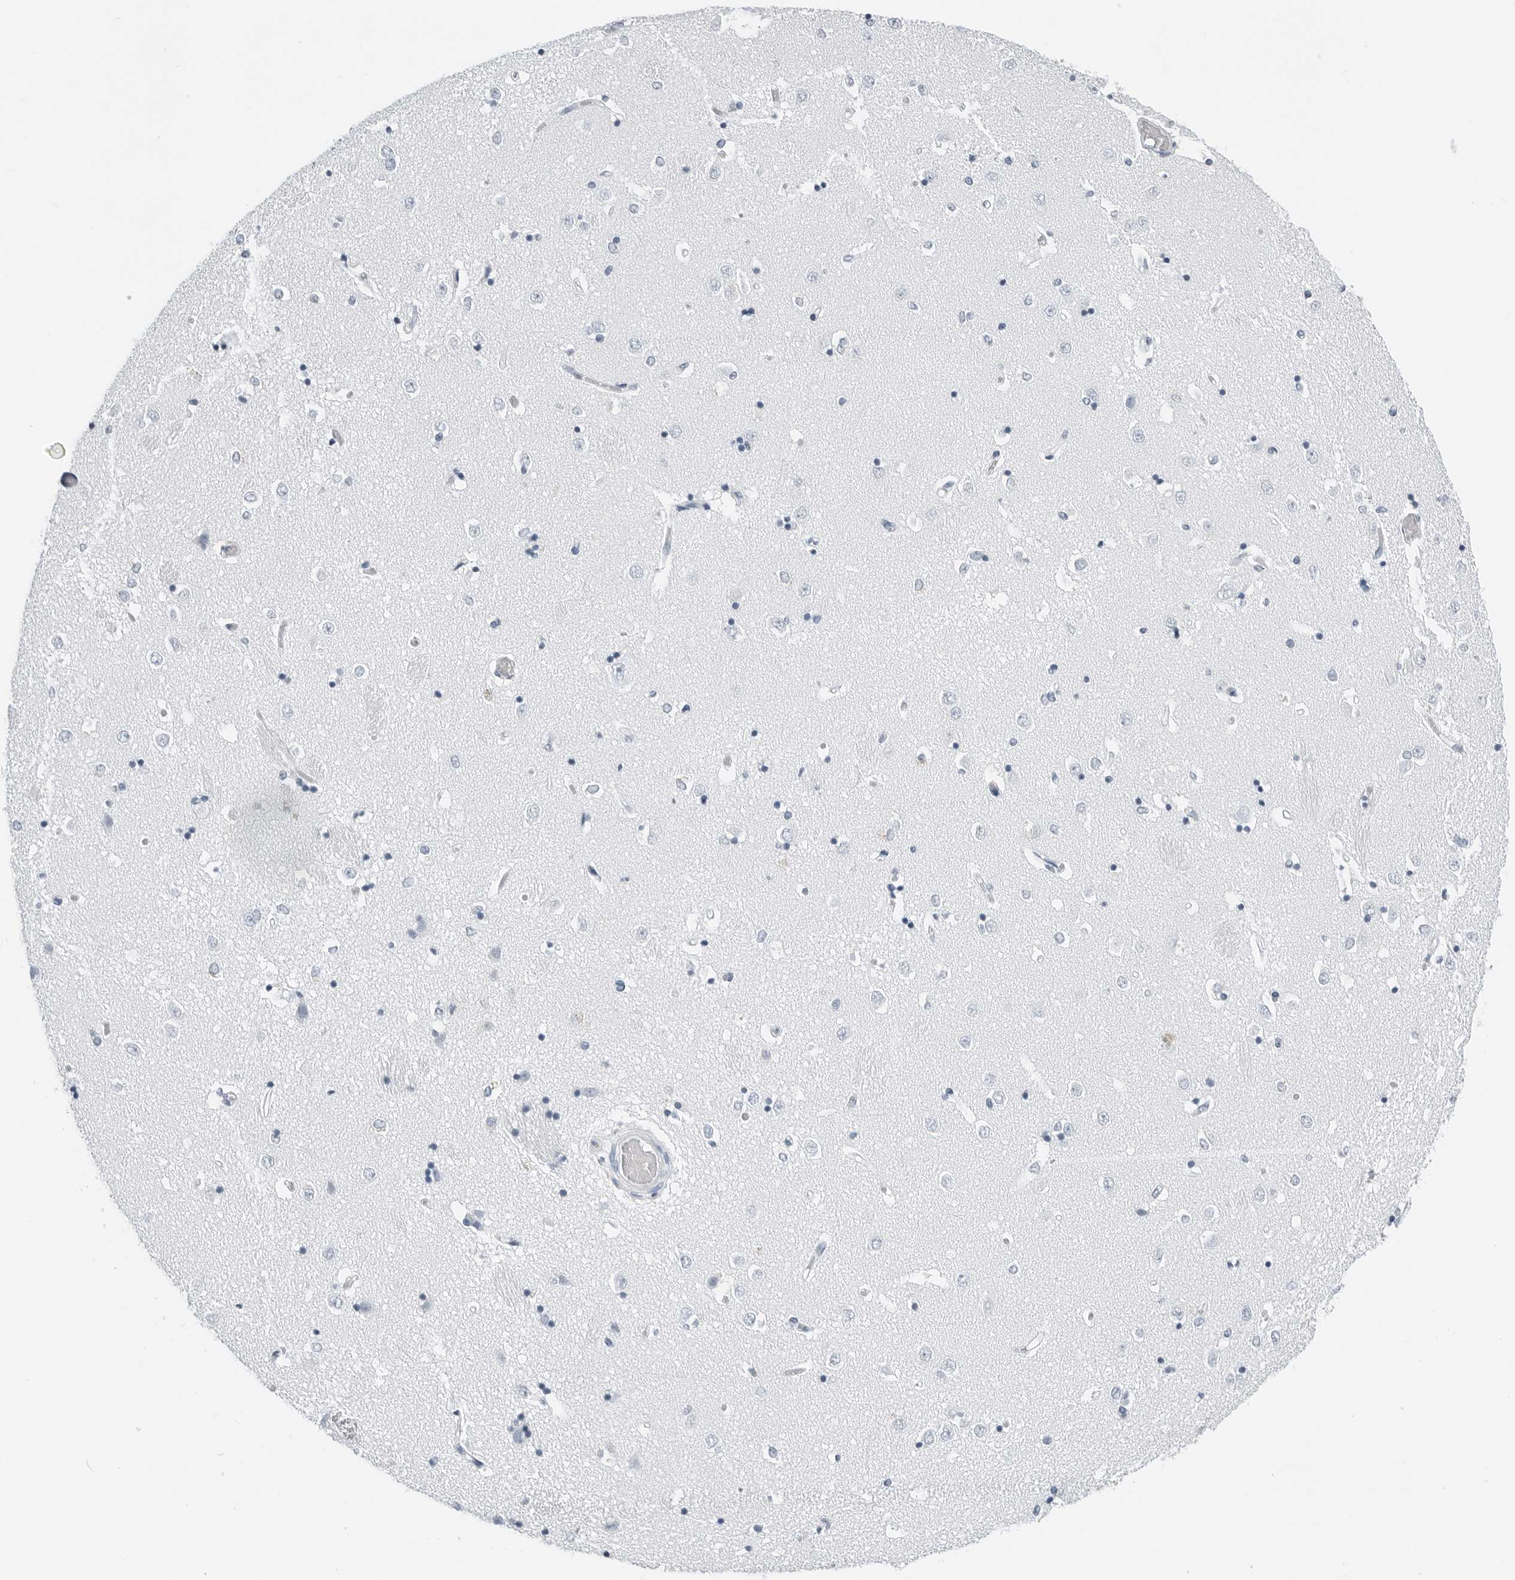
{"staining": {"intensity": "negative", "quantity": "none", "location": "none"}, "tissue": "caudate", "cell_type": "Glial cells", "image_type": "normal", "snomed": [{"axis": "morphology", "description": "Normal tissue, NOS"}, {"axis": "topography", "description": "Lateral ventricle wall"}], "caption": "This is an immunohistochemistry histopathology image of normal human caudate. There is no expression in glial cells.", "gene": "SLPI", "patient": {"sex": "male", "age": 45}}